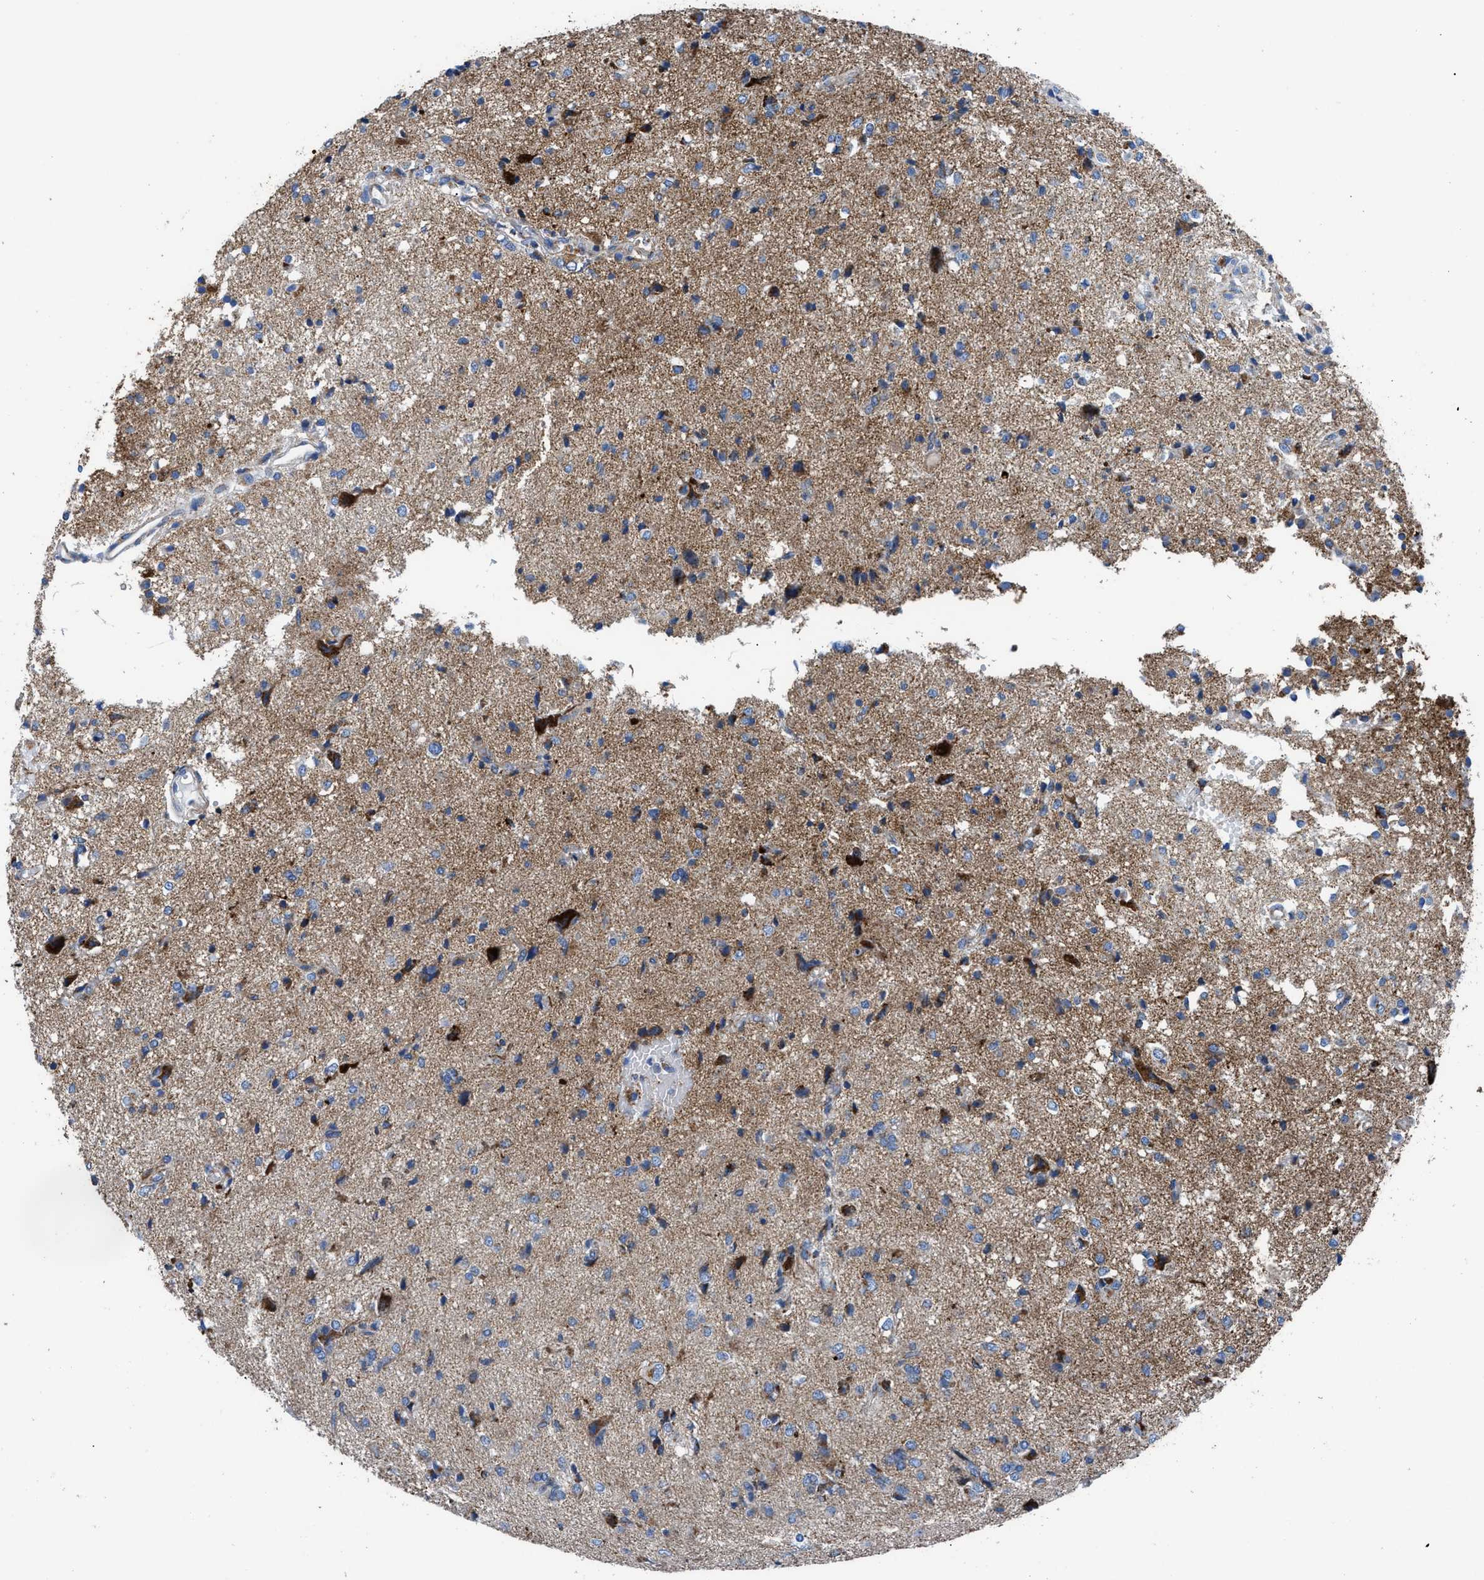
{"staining": {"intensity": "moderate", "quantity": "<25%", "location": "cytoplasmic/membranous"}, "tissue": "glioma", "cell_type": "Tumor cells", "image_type": "cancer", "snomed": [{"axis": "morphology", "description": "Glioma, malignant, High grade"}, {"axis": "topography", "description": "Brain"}], "caption": "A histopathology image of glioma stained for a protein exhibits moderate cytoplasmic/membranous brown staining in tumor cells.", "gene": "ZDHHC3", "patient": {"sex": "female", "age": 59}}